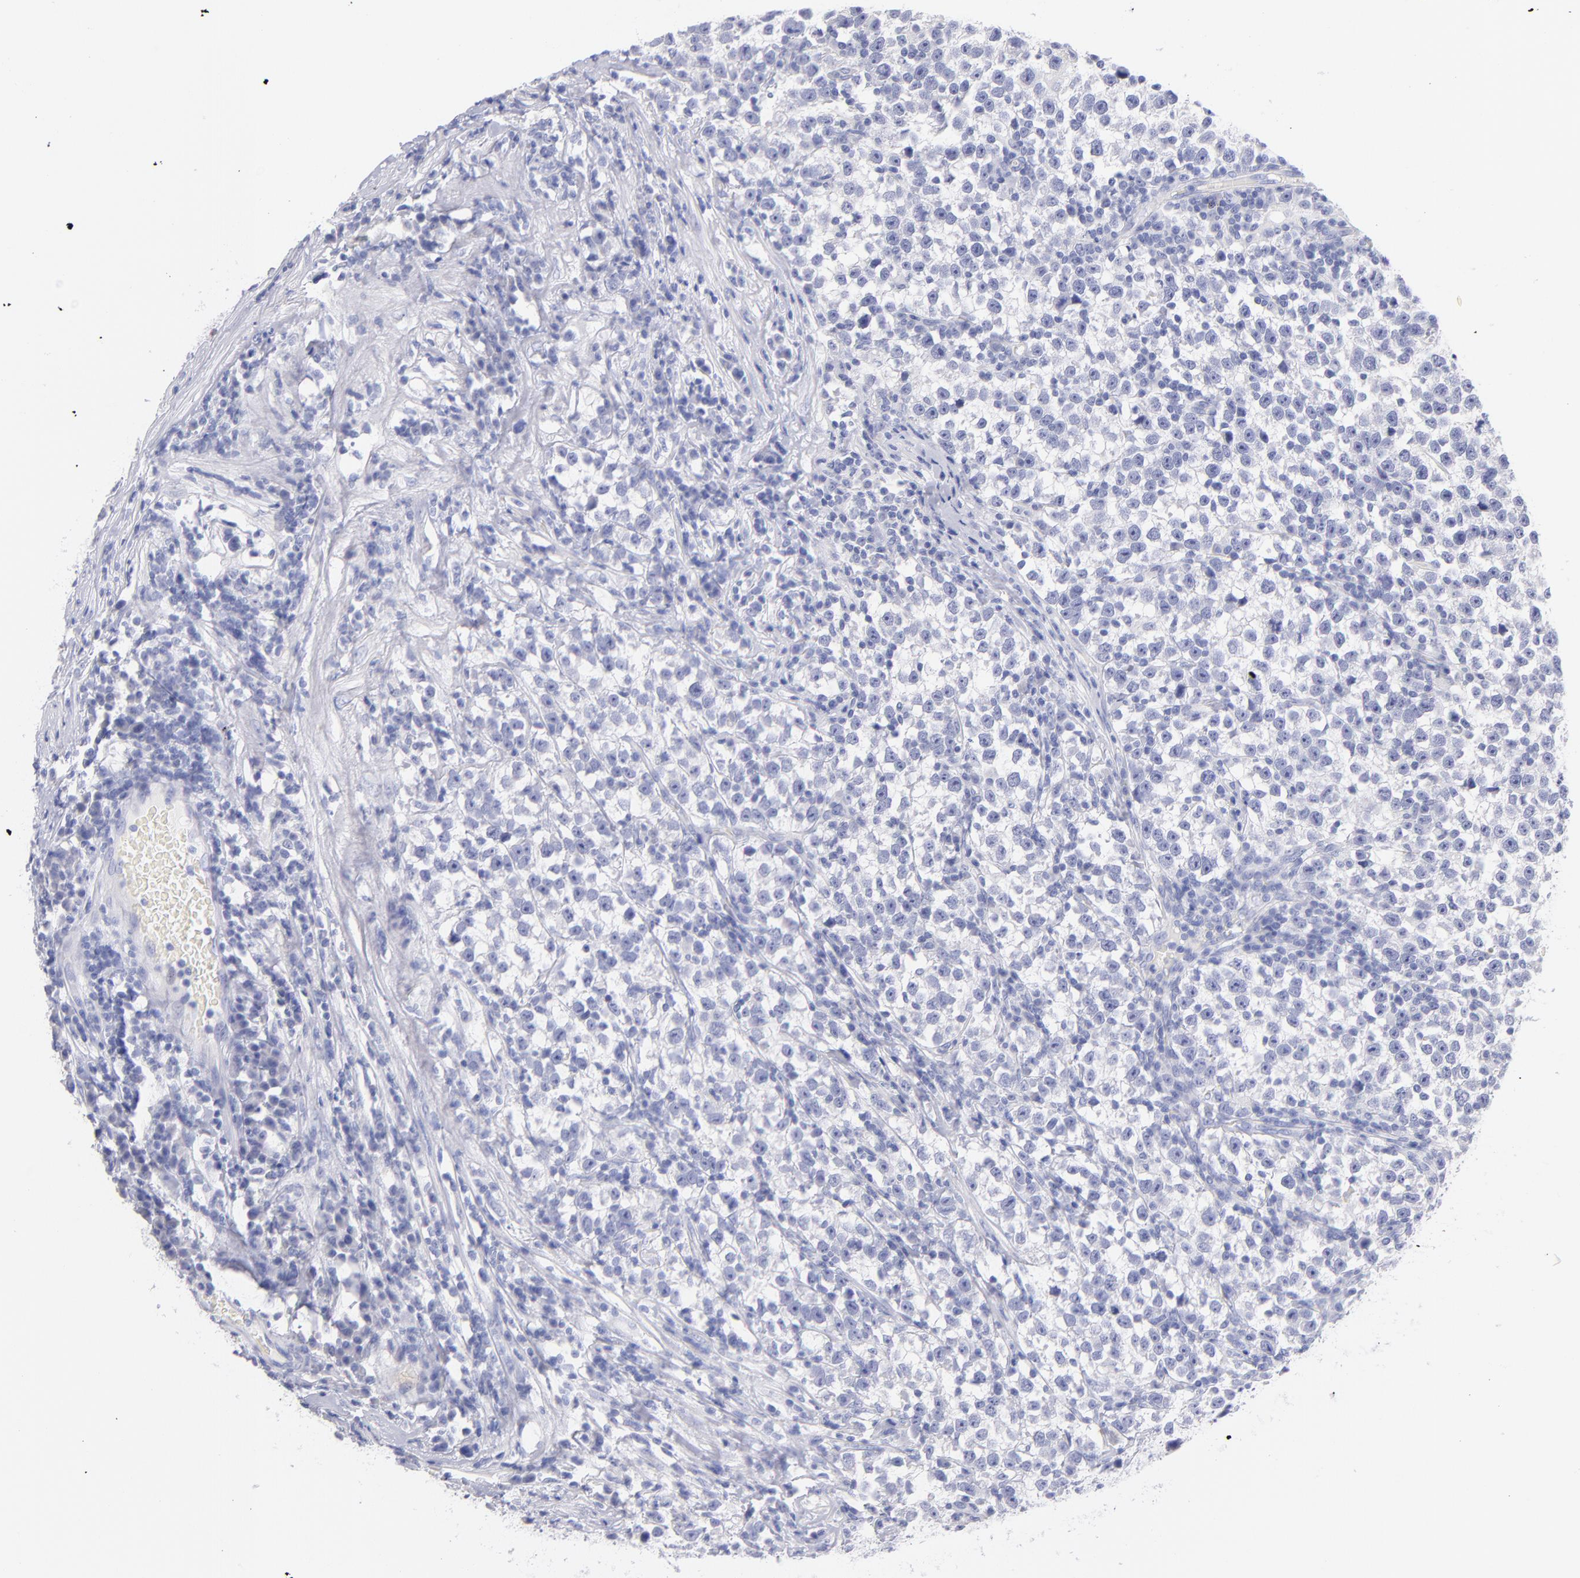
{"staining": {"intensity": "negative", "quantity": "none", "location": "none"}, "tissue": "testis cancer", "cell_type": "Tumor cells", "image_type": "cancer", "snomed": [{"axis": "morphology", "description": "Seminoma, NOS"}, {"axis": "topography", "description": "Testis"}], "caption": "This is a photomicrograph of immunohistochemistry (IHC) staining of testis cancer (seminoma), which shows no expression in tumor cells.", "gene": "SCGN", "patient": {"sex": "male", "age": 43}}